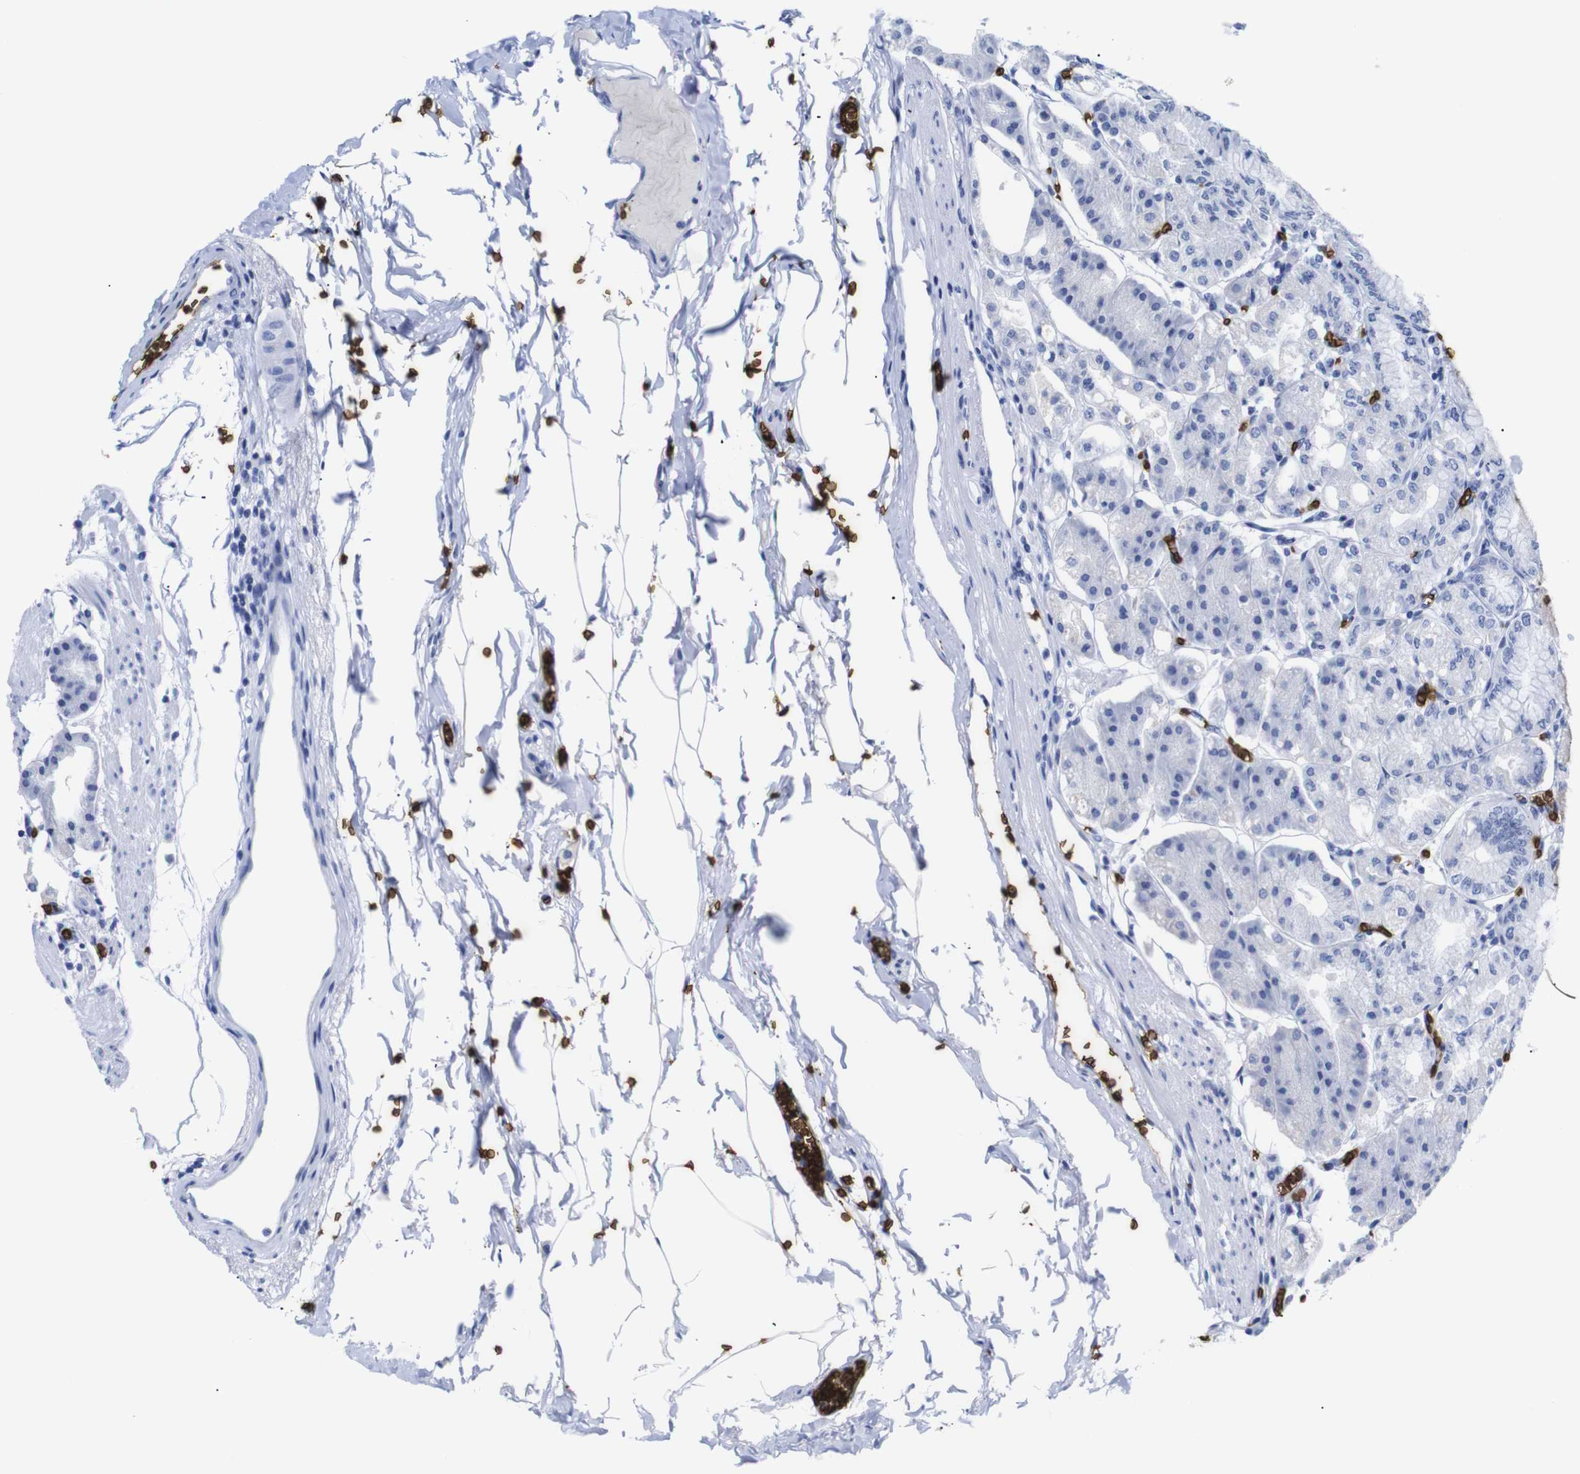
{"staining": {"intensity": "negative", "quantity": "none", "location": "none"}, "tissue": "stomach", "cell_type": "Glandular cells", "image_type": "normal", "snomed": [{"axis": "morphology", "description": "Normal tissue, NOS"}, {"axis": "topography", "description": "Stomach, lower"}], "caption": "Glandular cells are negative for brown protein staining in unremarkable stomach. (Stains: DAB immunohistochemistry with hematoxylin counter stain, Microscopy: brightfield microscopy at high magnification).", "gene": "S1PR2", "patient": {"sex": "male", "age": 71}}